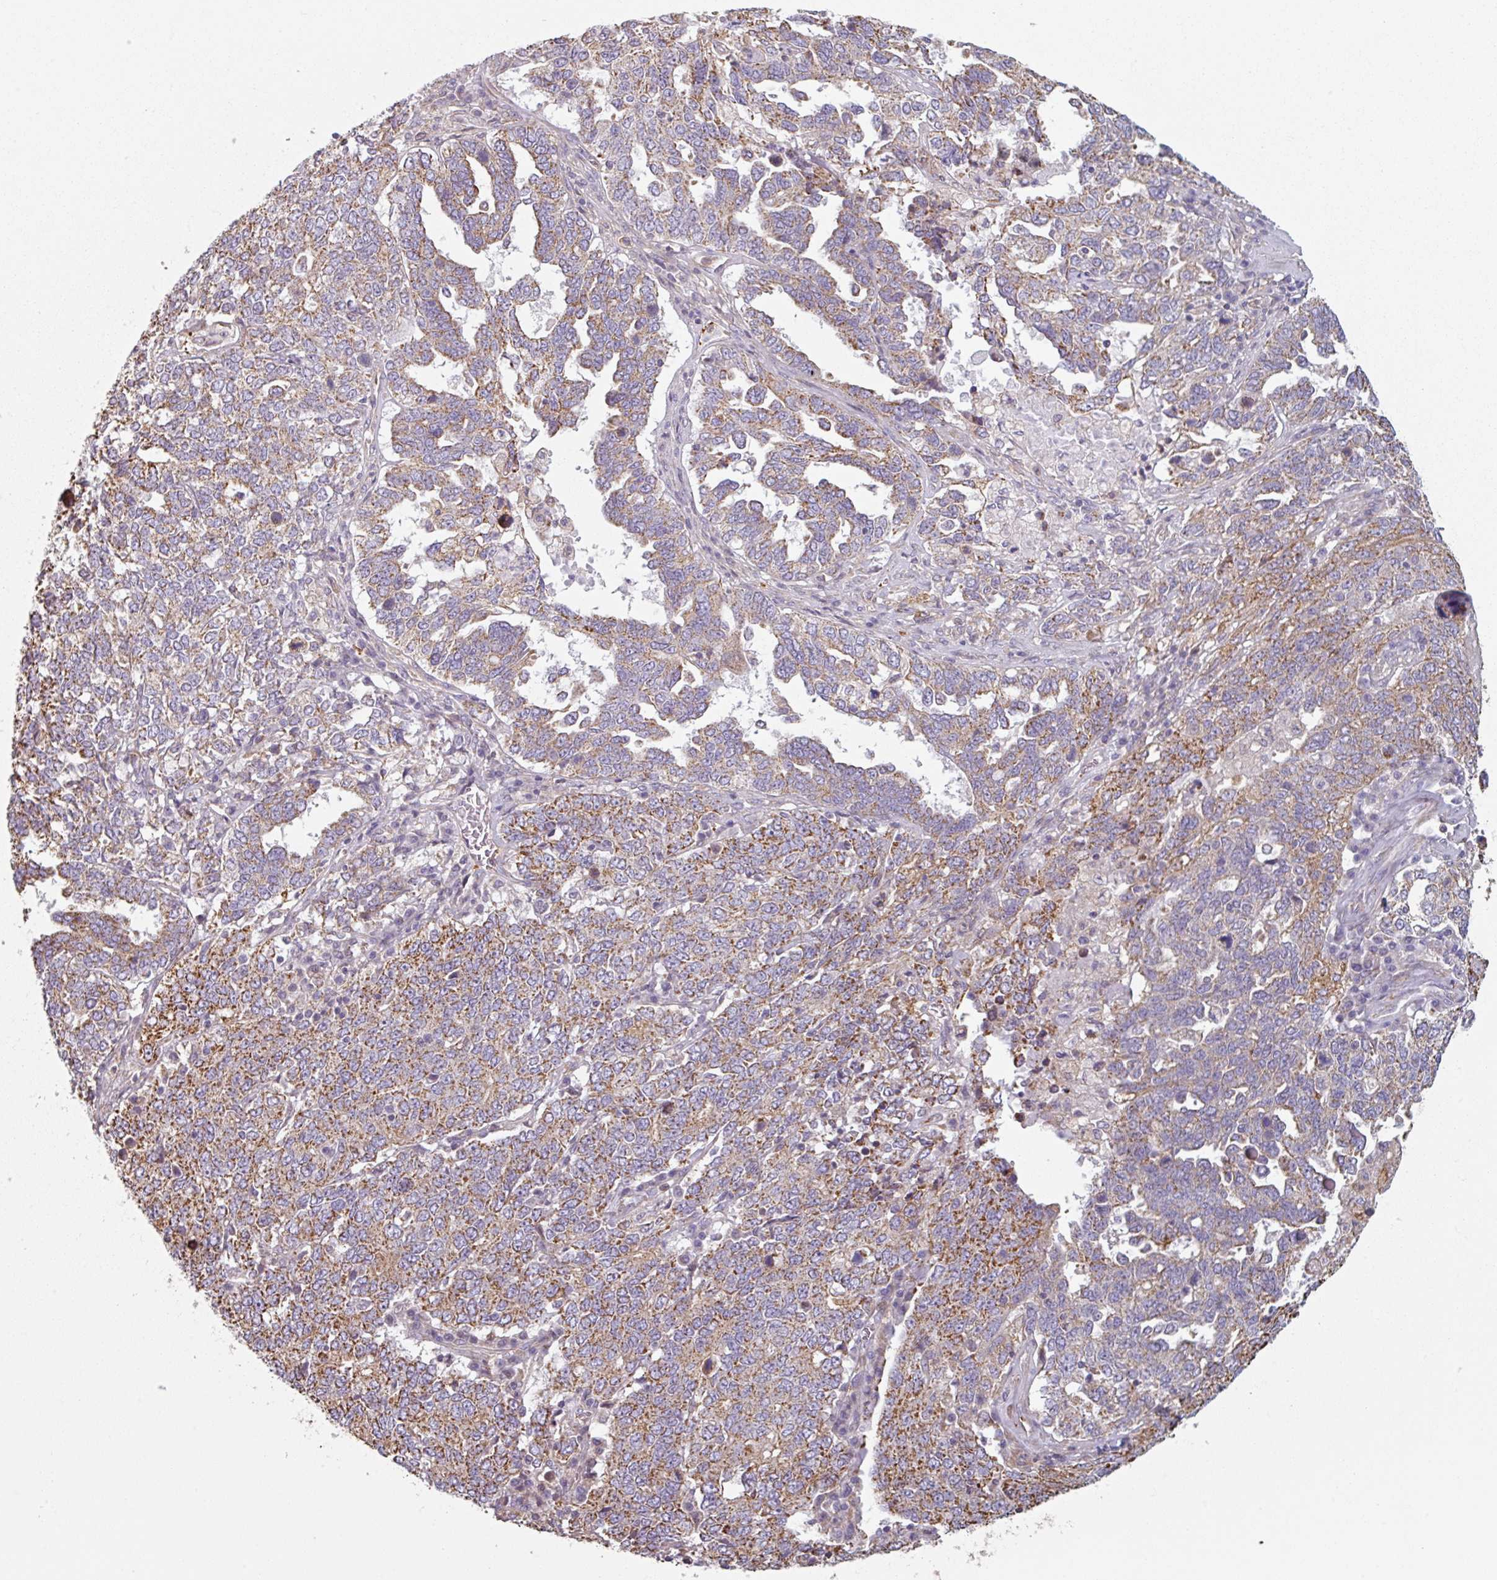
{"staining": {"intensity": "moderate", "quantity": "25%-75%", "location": "cytoplasmic/membranous"}, "tissue": "ovarian cancer", "cell_type": "Tumor cells", "image_type": "cancer", "snomed": [{"axis": "morphology", "description": "Carcinoma, endometroid"}, {"axis": "topography", "description": "Ovary"}], "caption": "Protein expression analysis of human endometroid carcinoma (ovarian) reveals moderate cytoplasmic/membranous staining in about 25%-75% of tumor cells.", "gene": "GSTA4", "patient": {"sex": "female", "age": 62}}